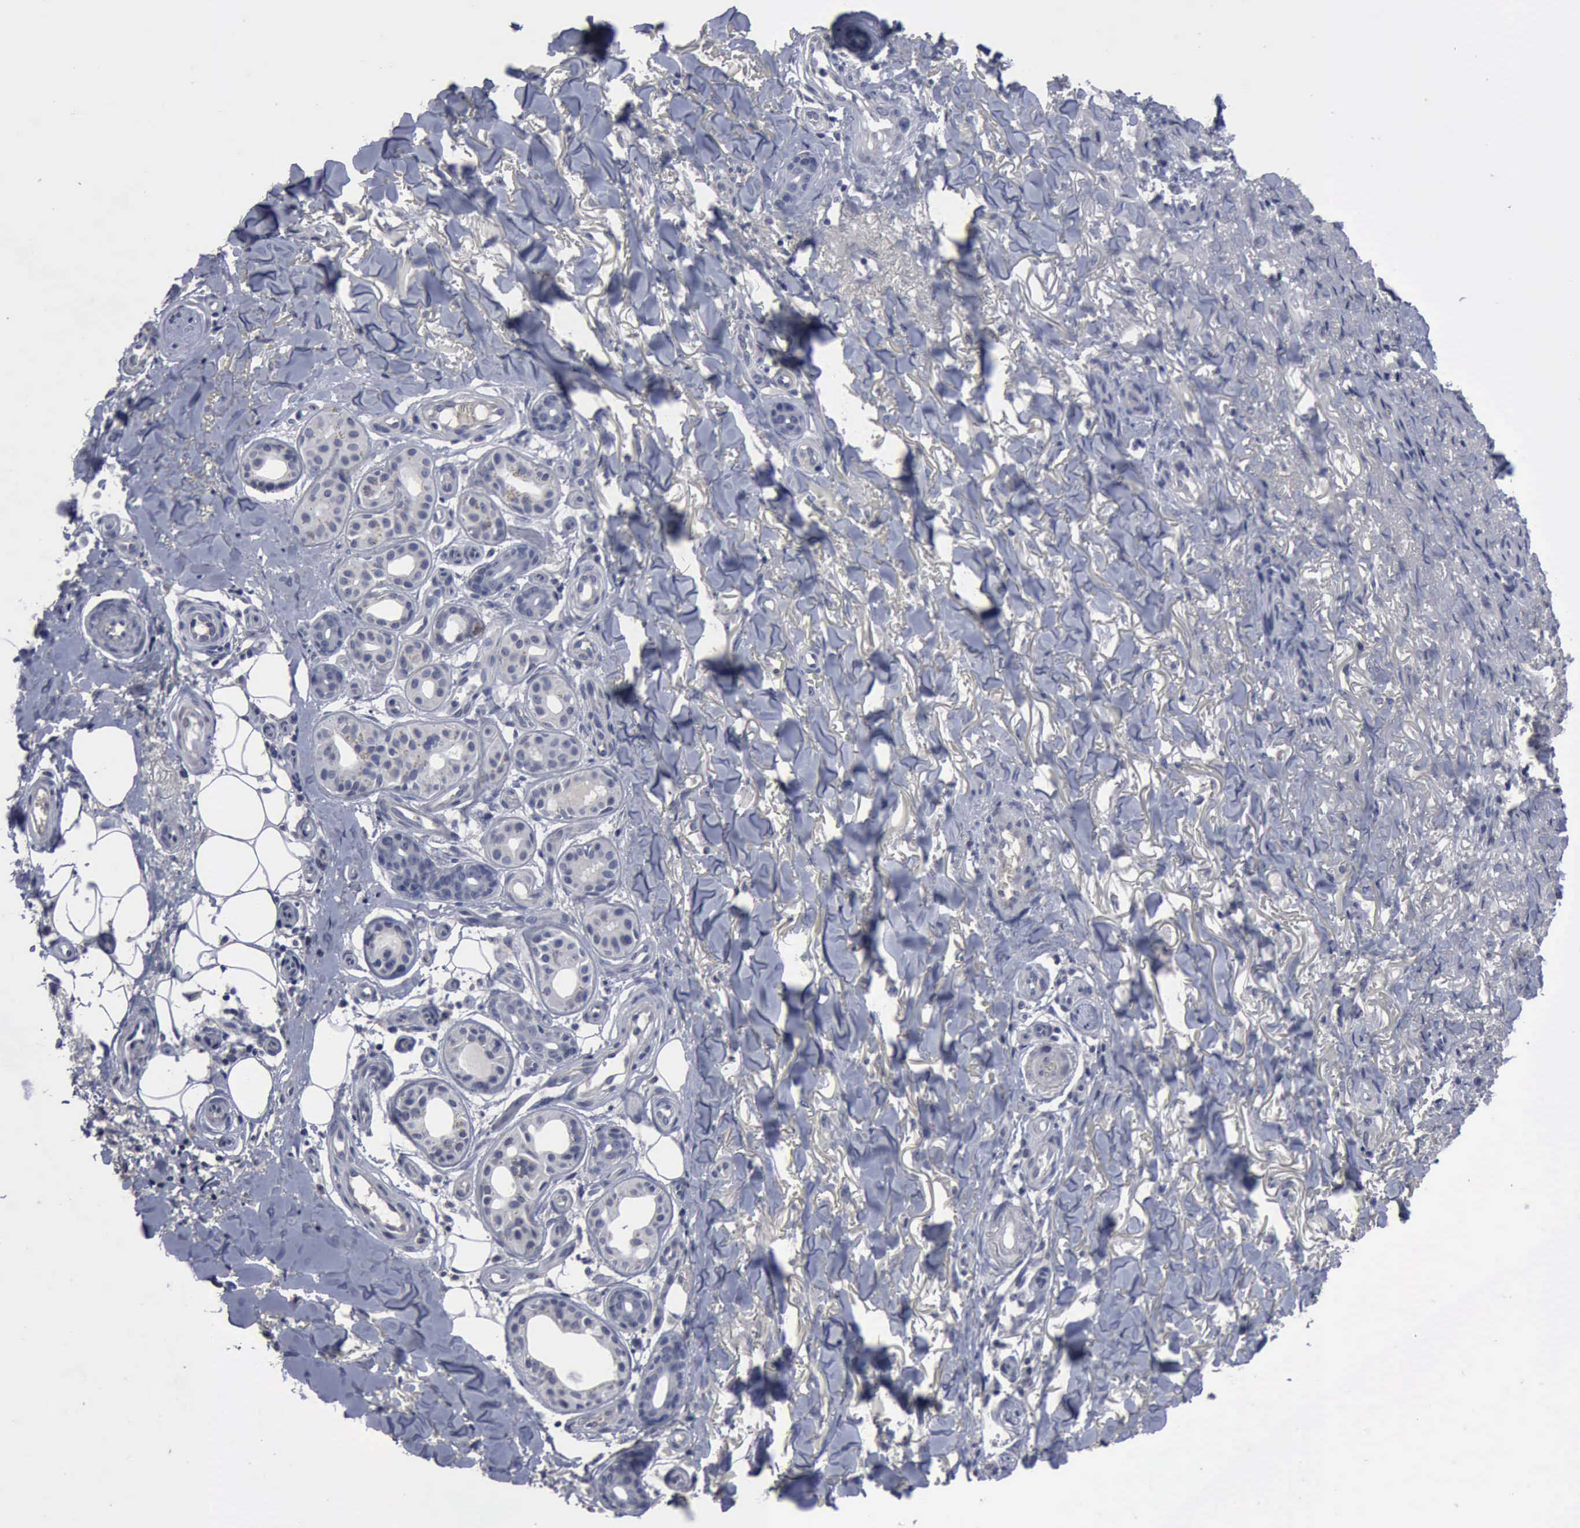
{"staining": {"intensity": "negative", "quantity": "none", "location": "none"}, "tissue": "skin cancer", "cell_type": "Tumor cells", "image_type": "cancer", "snomed": [{"axis": "morphology", "description": "Basal cell carcinoma"}, {"axis": "topography", "description": "Skin"}], "caption": "Immunohistochemical staining of skin cancer (basal cell carcinoma) exhibits no significant positivity in tumor cells.", "gene": "MYO18B", "patient": {"sex": "male", "age": 81}}